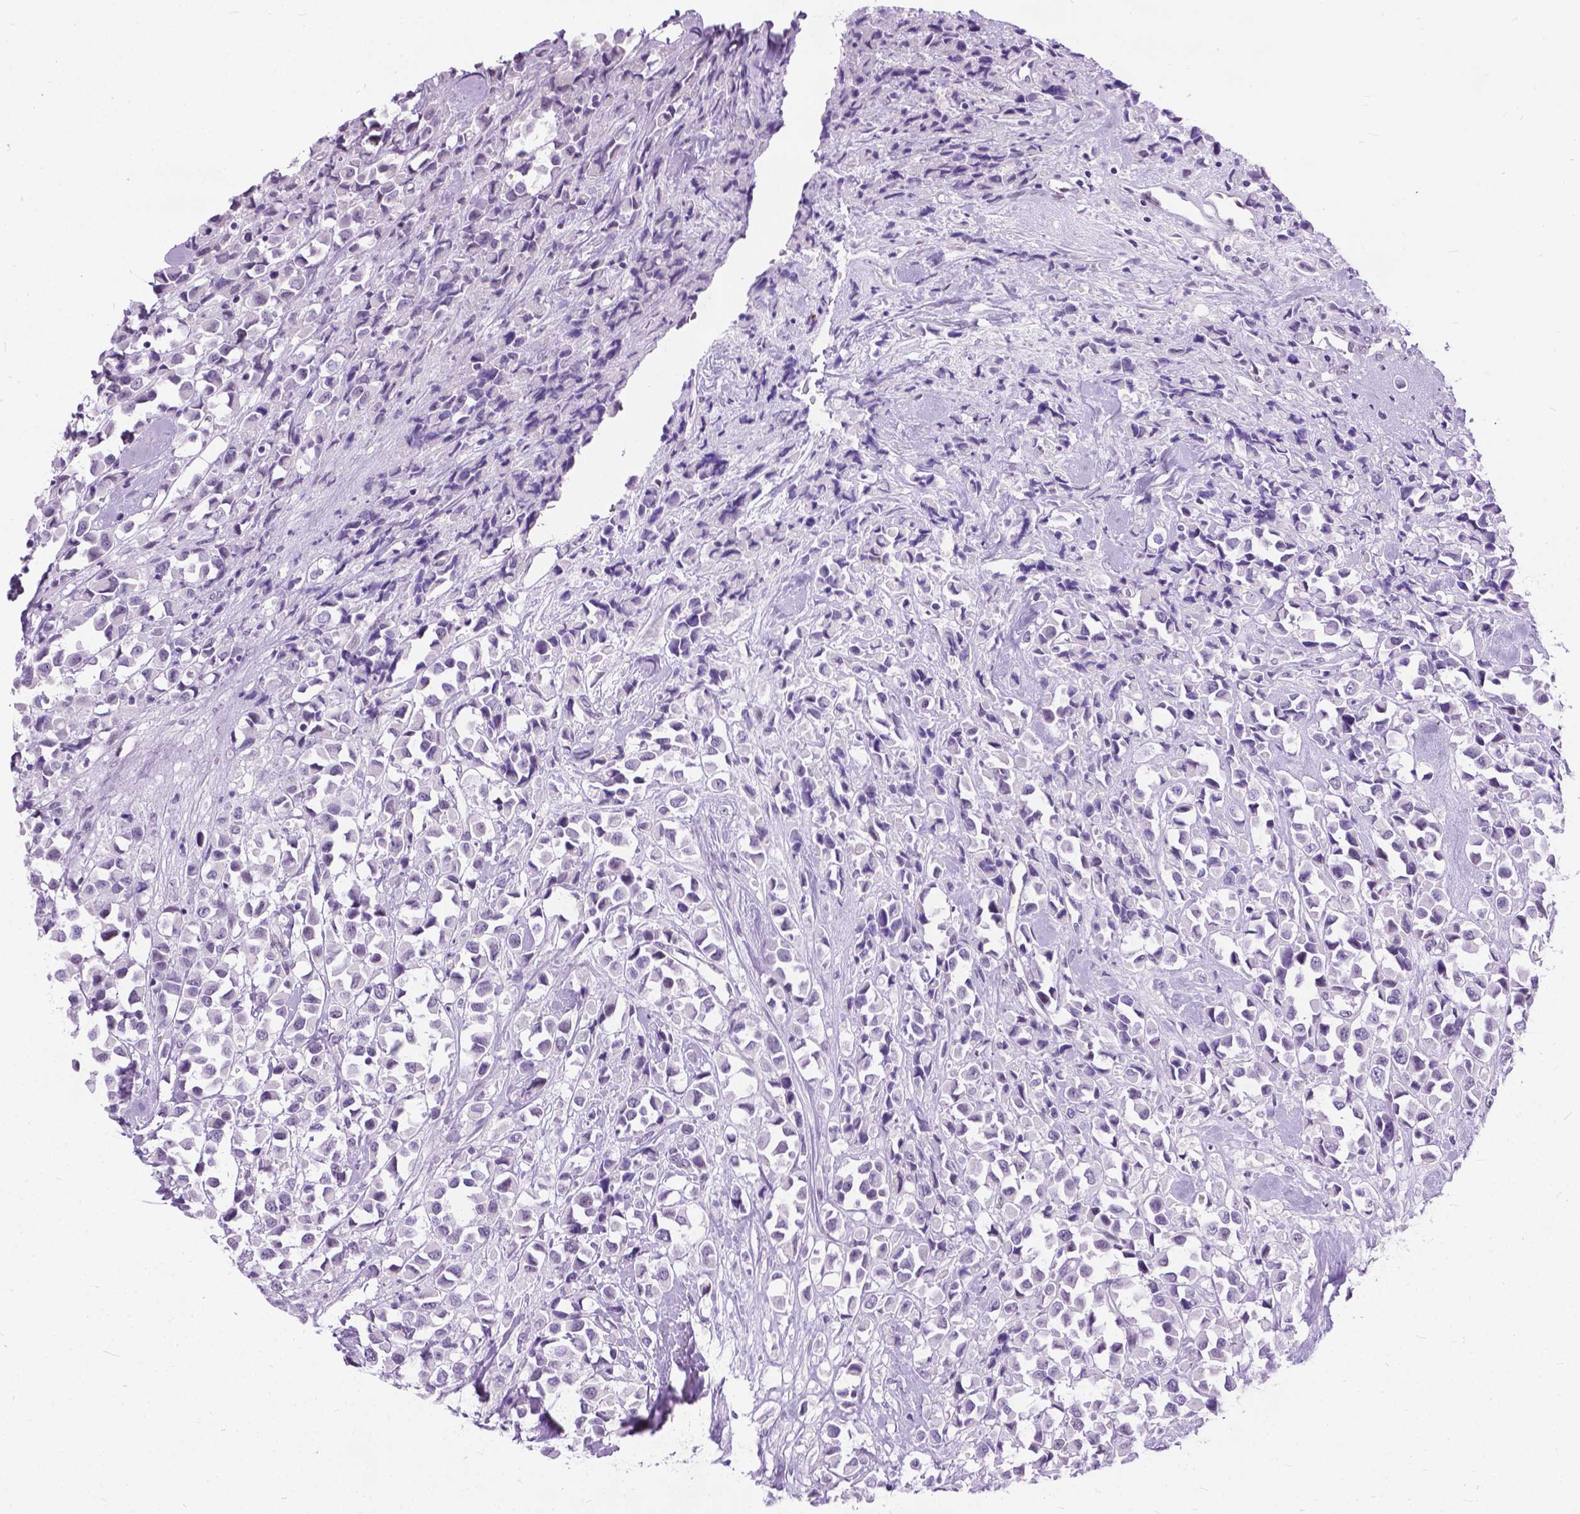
{"staining": {"intensity": "negative", "quantity": "none", "location": "none"}, "tissue": "breast cancer", "cell_type": "Tumor cells", "image_type": "cancer", "snomed": [{"axis": "morphology", "description": "Duct carcinoma"}, {"axis": "topography", "description": "Breast"}], "caption": "IHC image of neoplastic tissue: breast cancer stained with DAB demonstrates no significant protein positivity in tumor cells.", "gene": "PROB1", "patient": {"sex": "female", "age": 61}}